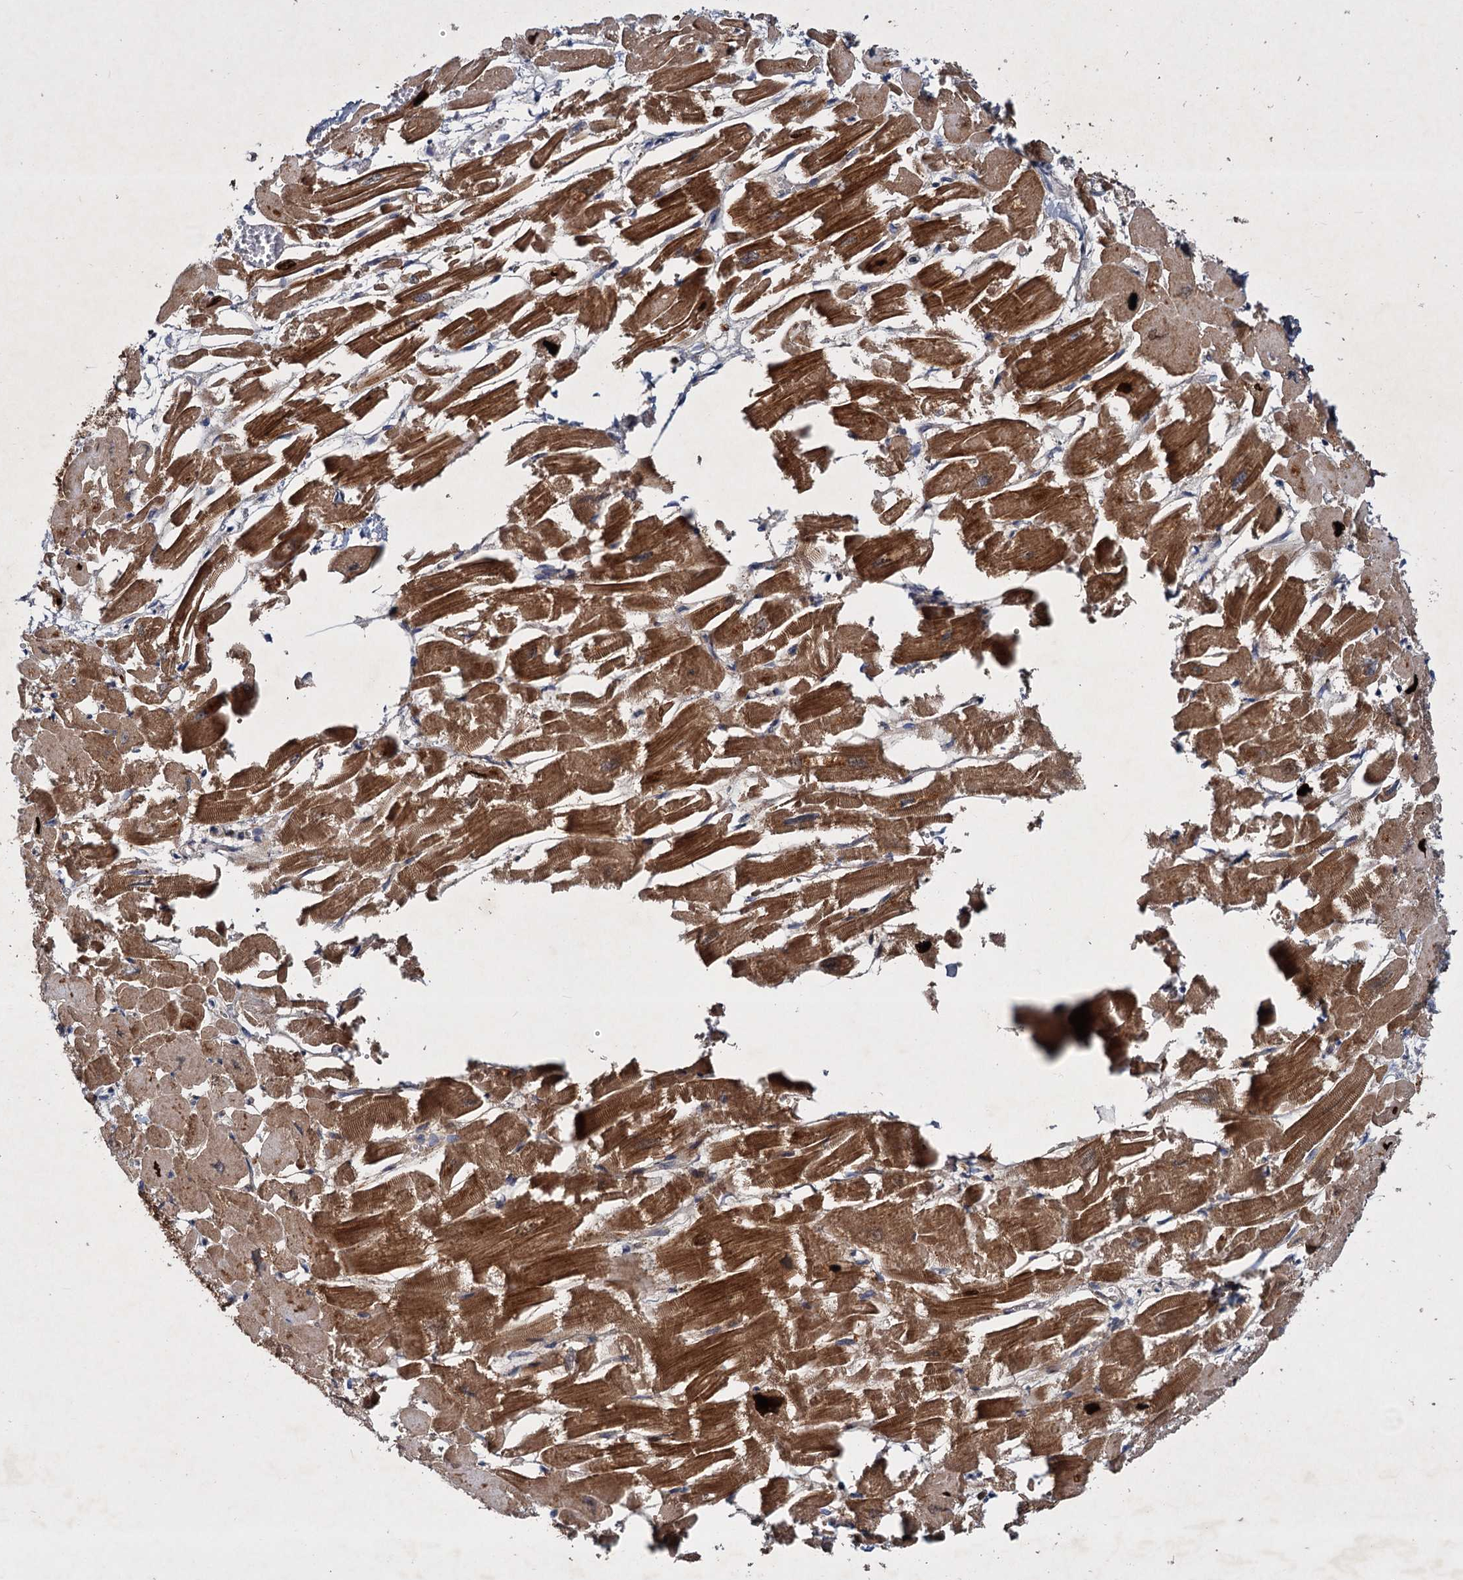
{"staining": {"intensity": "strong", "quantity": ">75%", "location": "cytoplasmic/membranous"}, "tissue": "heart muscle", "cell_type": "Cardiomyocytes", "image_type": "normal", "snomed": [{"axis": "morphology", "description": "Normal tissue, NOS"}, {"axis": "topography", "description": "Heart"}], "caption": "This image exhibits IHC staining of unremarkable heart muscle, with high strong cytoplasmic/membranous staining in approximately >75% of cardiomyocytes.", "gene": "CHRD", "patient": {"sex": "male", "age": 54}}